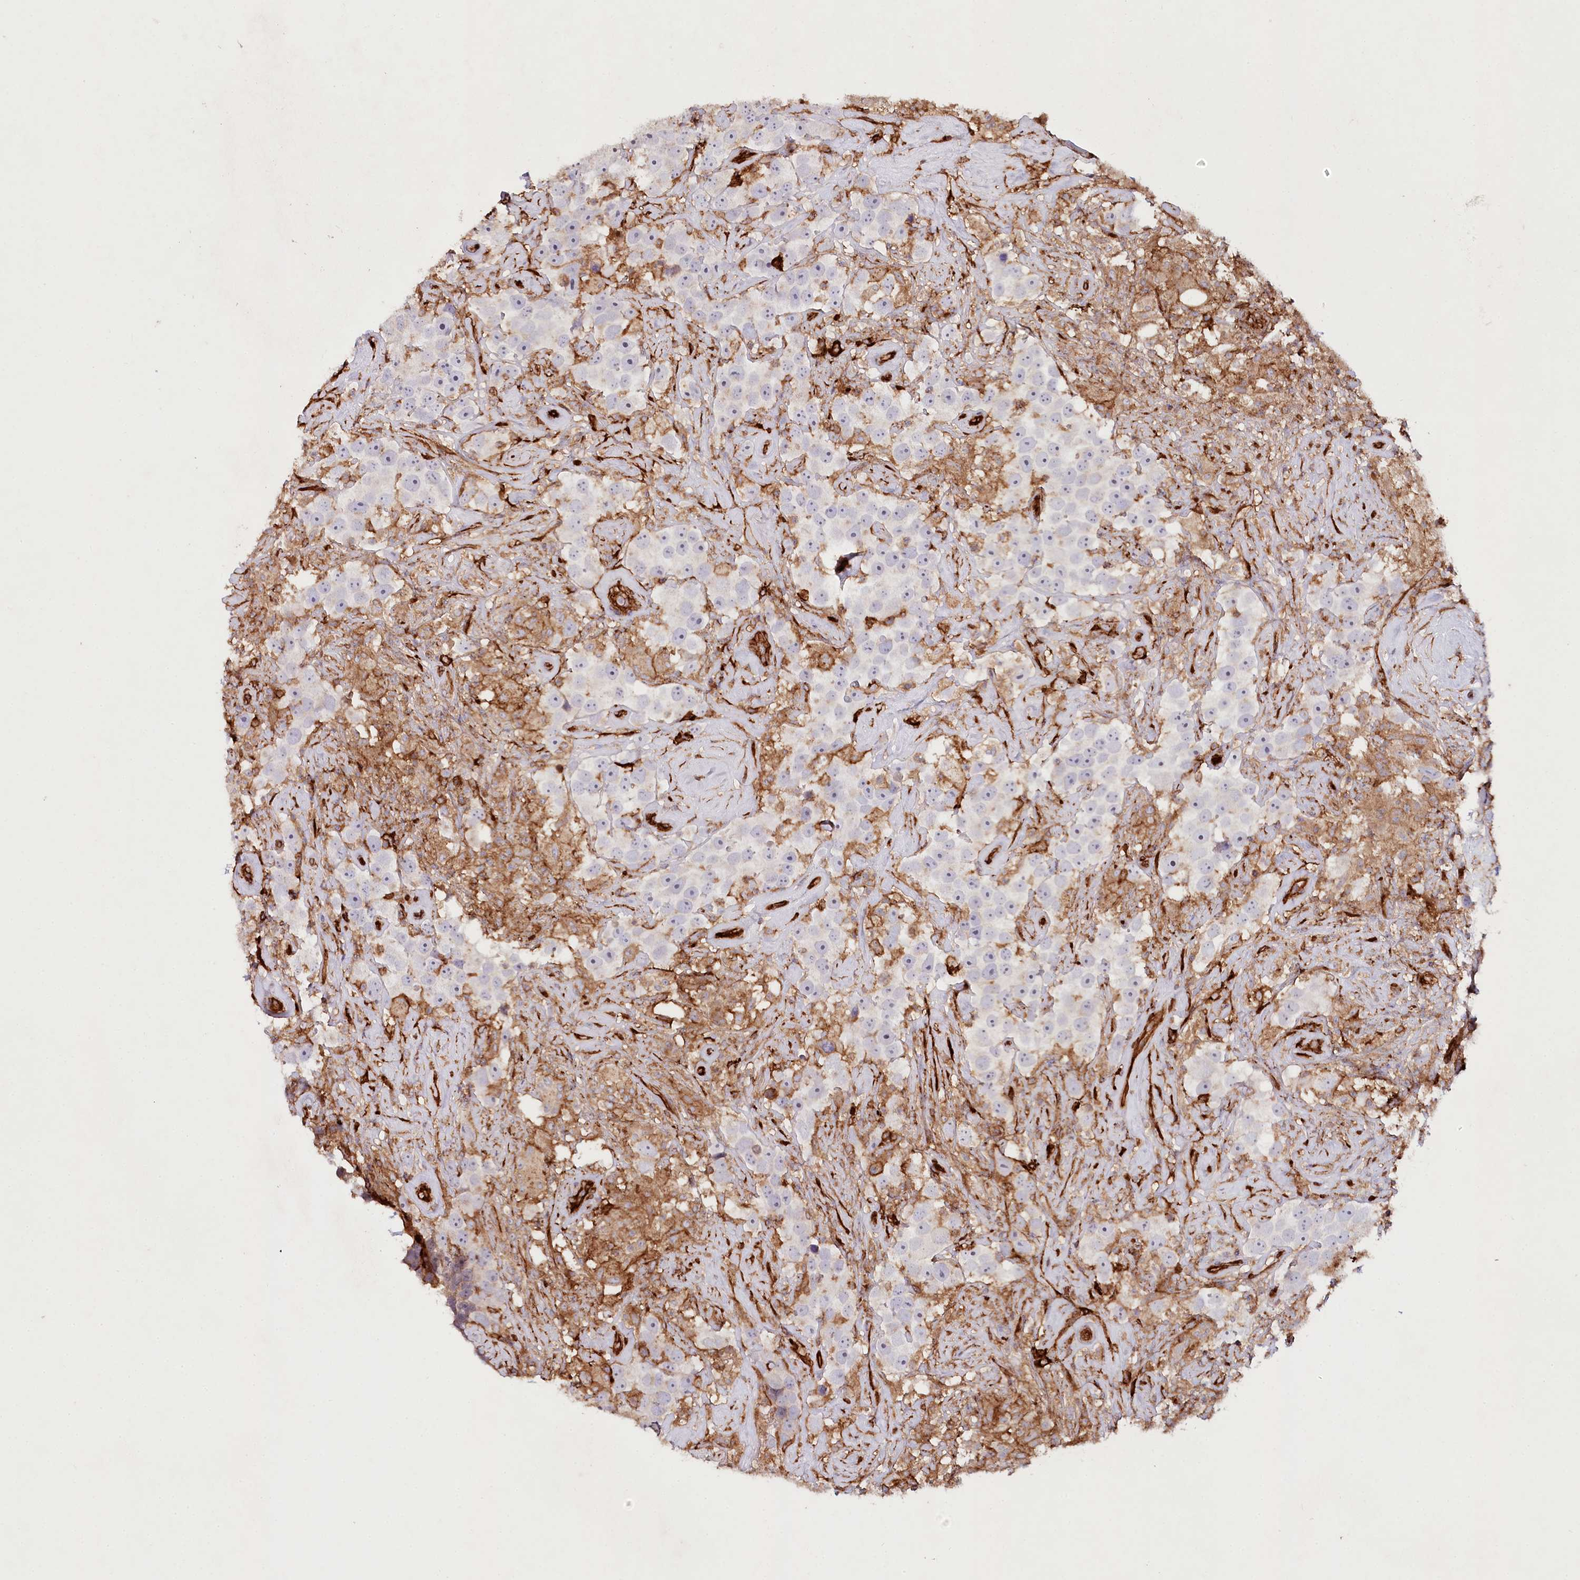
{"staining": {"intensity": "negative", "quantity": "none", "location": "none"}, "tissue": "testis cancer", "cell_type": "Tumor cells", "image_type": "cancer", "snomed": [{"axis": "morphology", "description": "Seminoma, NOS"}, {"axis": "topography", "description": "Testis"}], "caption": "Immunohistochemistry (IHC) histopathology image of neoplastic tissue: human testis seminoma stained with DAB shows no significant protein expression in tumor cells.", "gene": "RBP5", "patient": {"sex": "male", "age": 49}}